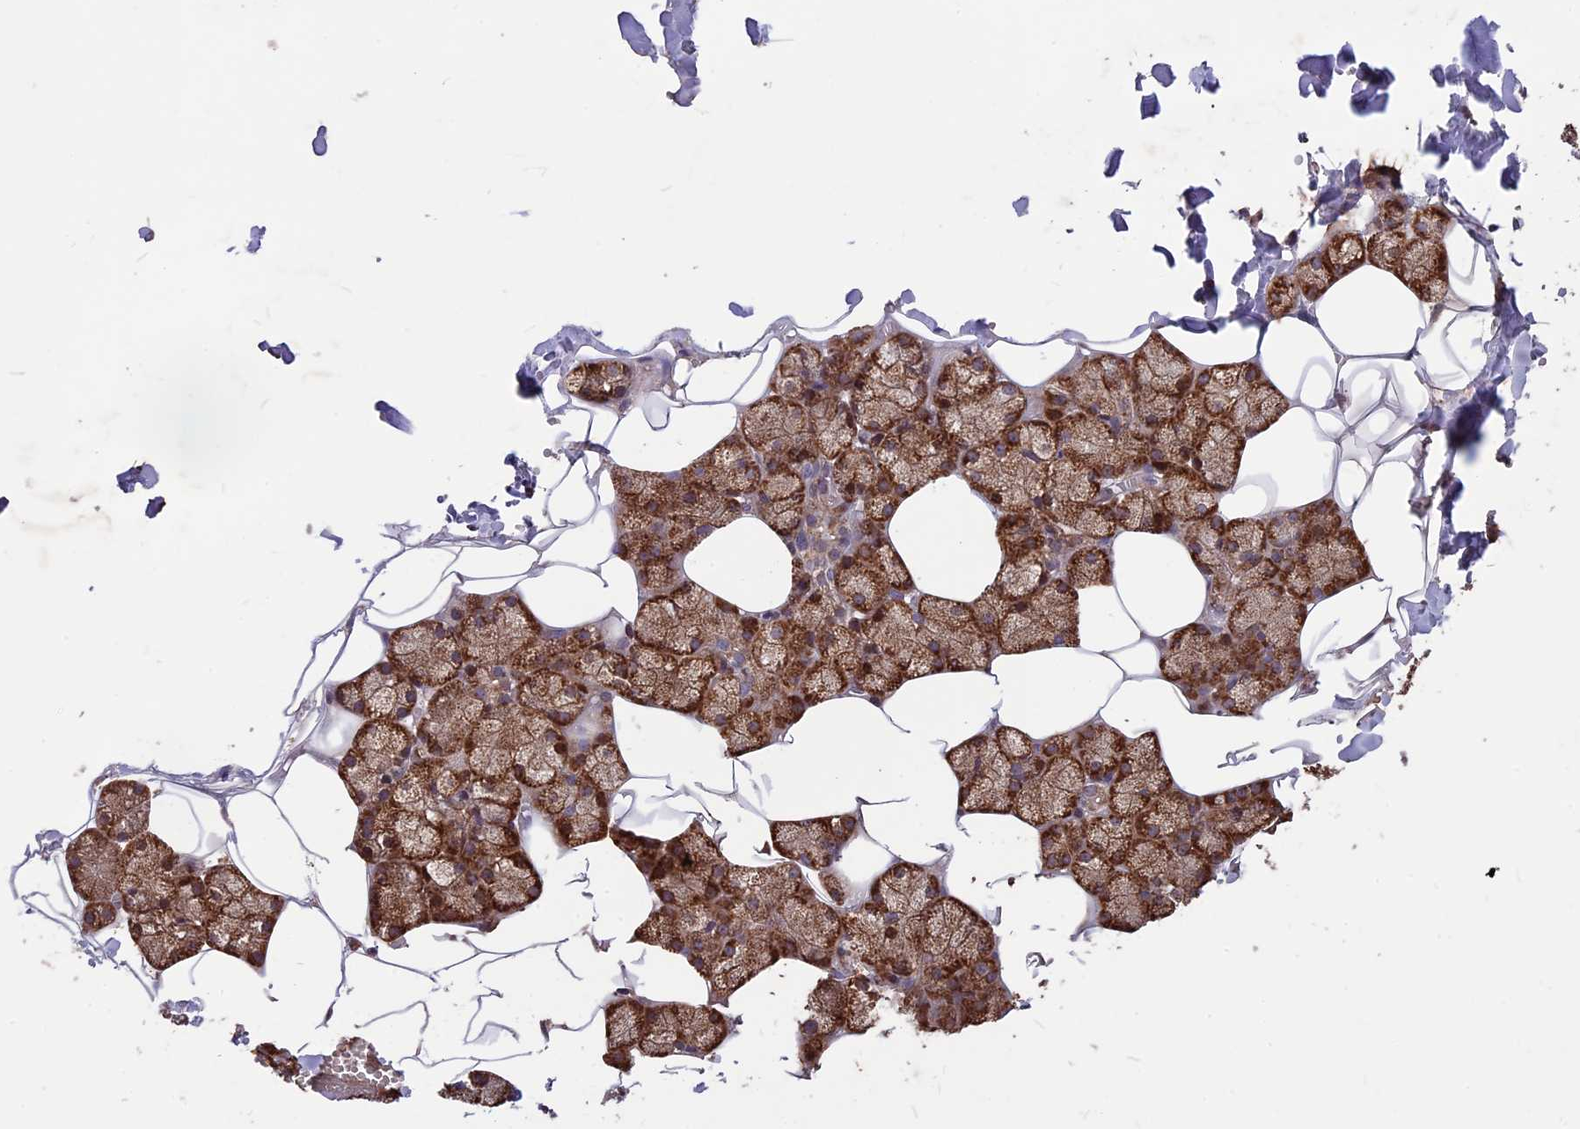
{"staining": {"intensity": "moderate", "quantity": ">75%", "location": "cytoplasmic/membranous,nuclear"}, "tissue": "salivary gland", "cell_type": "Glandular cells", "image_type": "normal", "snomed": [{"axis": "morphology", "description": "Normal tissue, NOS"}, {"axis": "topography", "description": "Salivary gland"}], "caption": "Immunohistochemical staining of normal salivary gland reveals >75% levels of moderate cytoplasmic/membranous,nuclear protein expression in about >75% of glandular cells.", "gene": "ZNF598", "patient": {"sex": "male", "age": 62}}